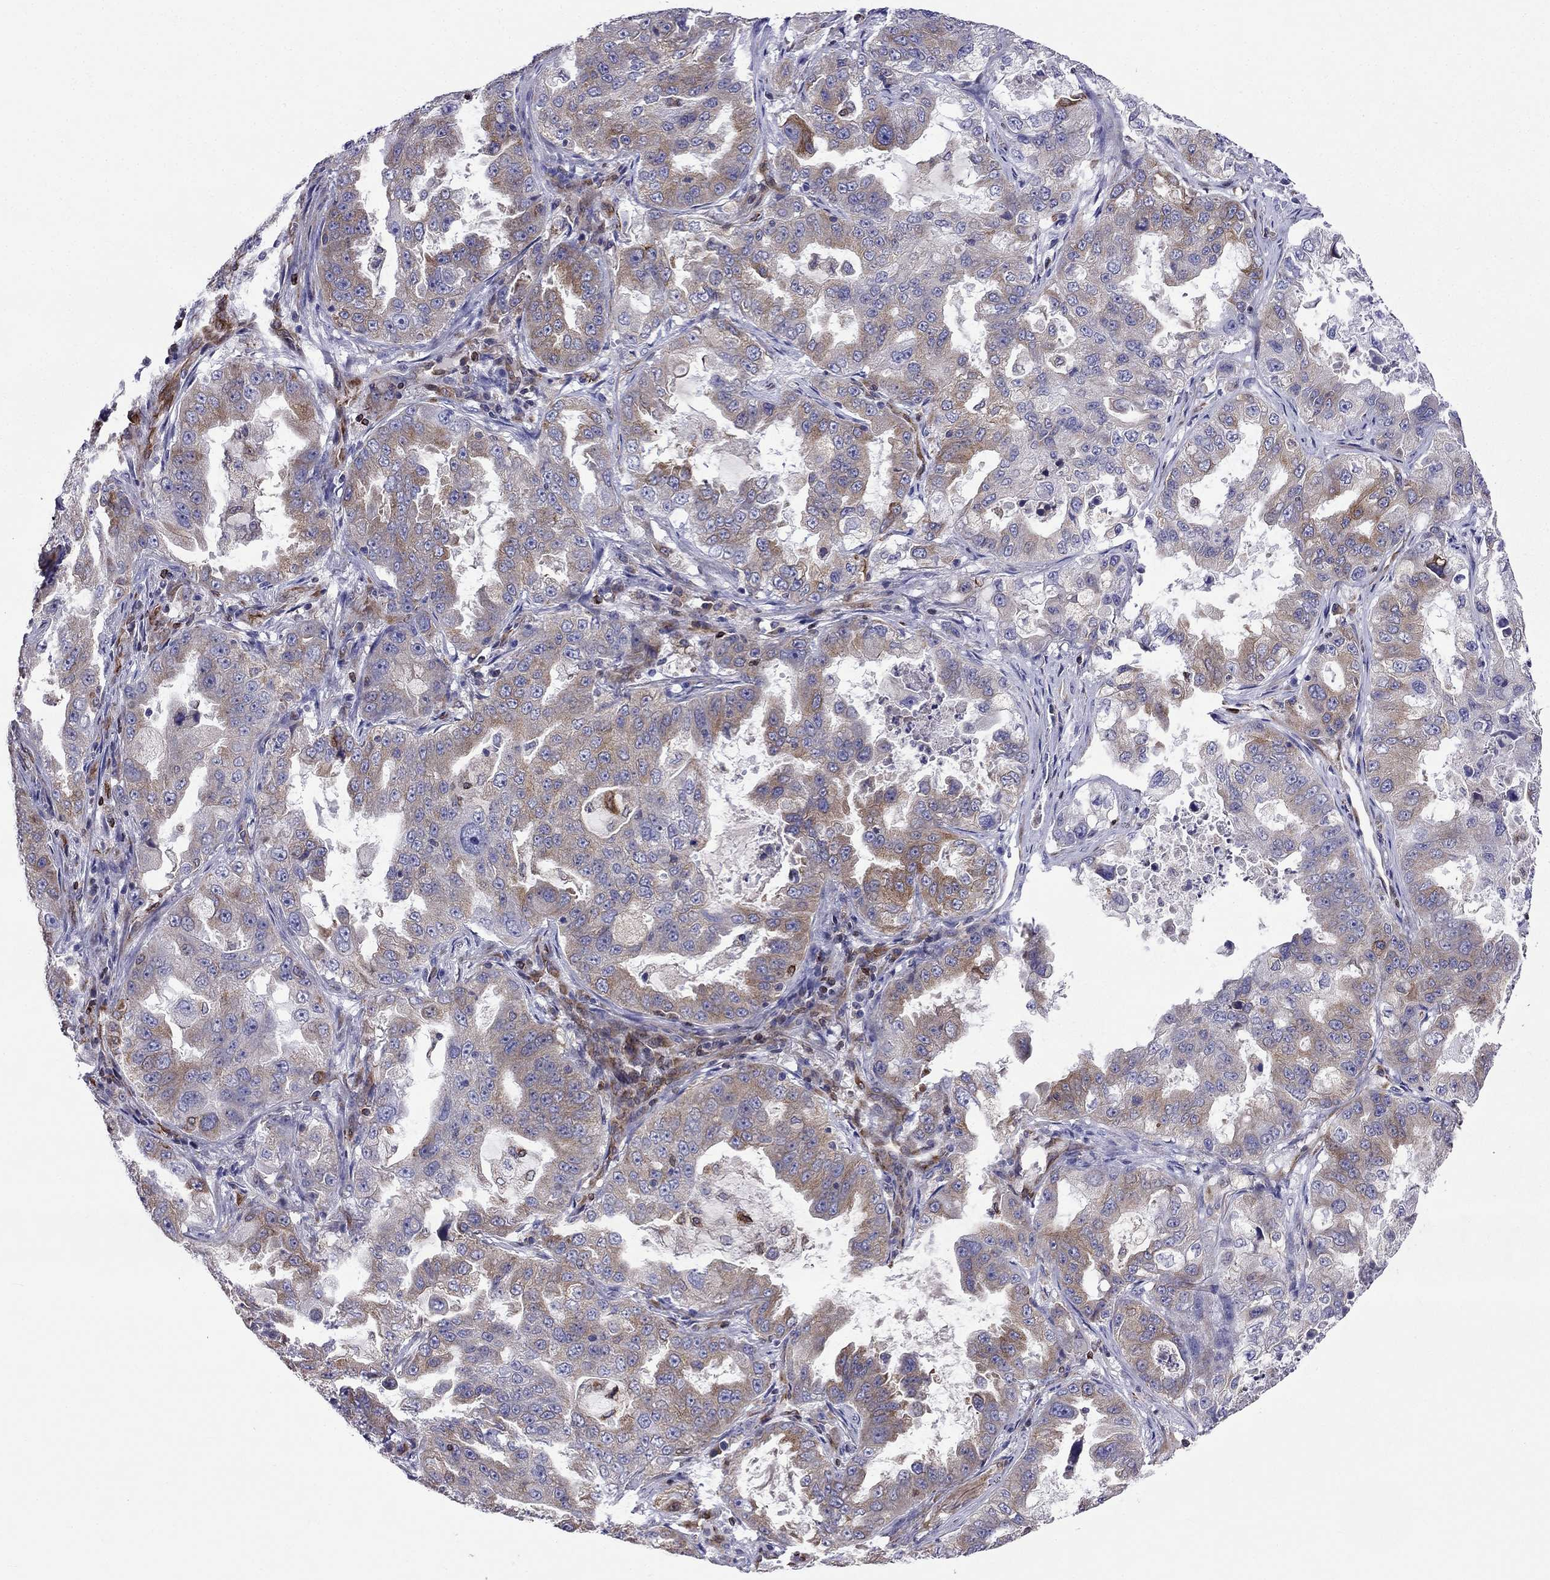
{"staining": {"intensity": "moderate", "quantity": "<25%", "location": "cytoplasmic/membranous"}, "tissue": "lung cancer", "cell_type": "Tumor cells", "image_type": "cancer", "snomed": [{"axis": "morphology", "description": "Adenocarcinoma, NOS"}, {"axis": "topography", "description": "Lung"}], "caption": "Immunohistochemistry micrograph of lung cancer stained for a protein (brown), which demonstrates low levels of moderate cytoplasmic/membranous staining in approximately <25% of tumor cells.", "gene": "GNAL", "patient": {"sex": "female", "age": 61}}